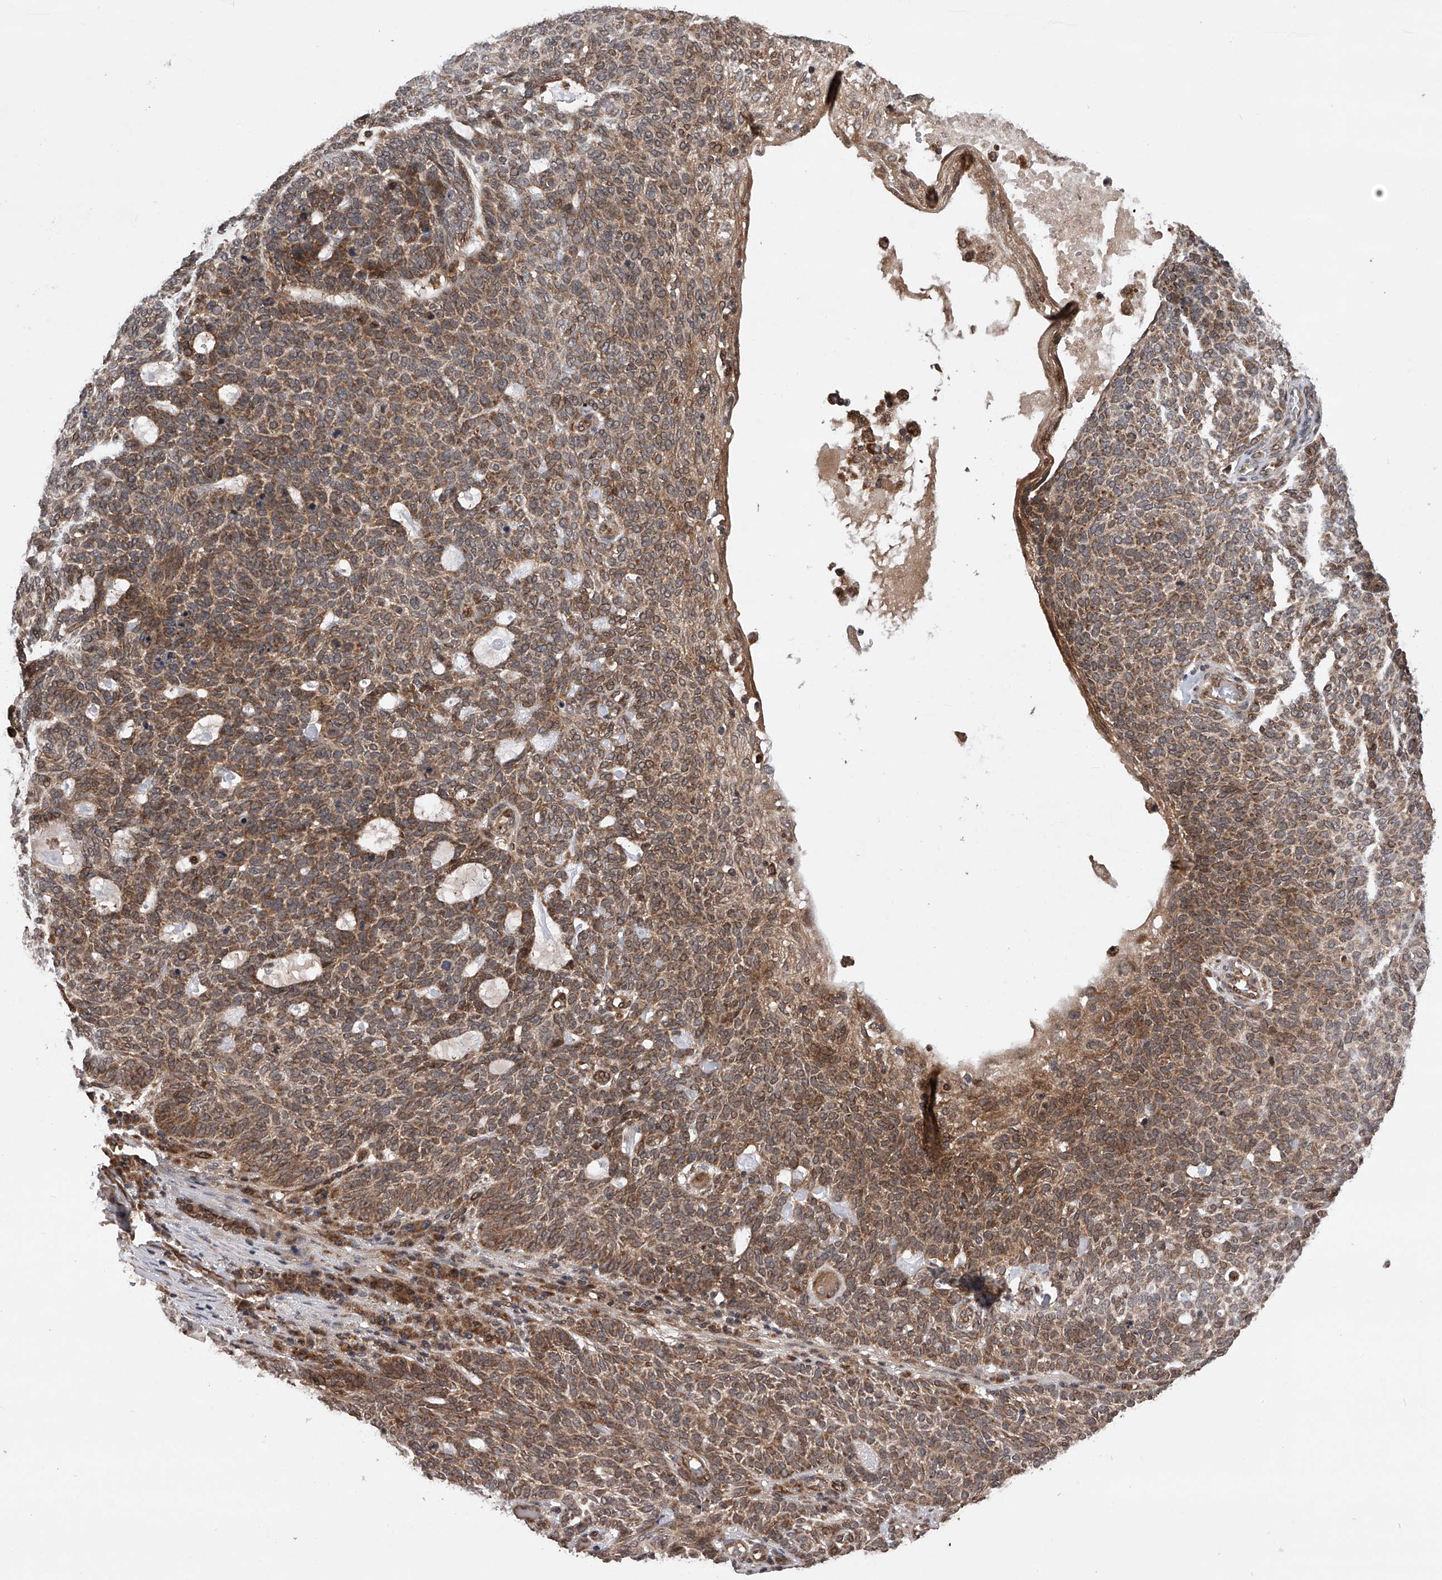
{"staining": {"intensity": "moderate", "quantity": ">75%", "location": "cytoplasmic/membranous"}, "tissue": "skin cancer", "cell_type": "Tumor cells", "image_type": "cancer", "snomed": [{"axis": "morphology", "description": "Squamous cell carcinoma, NOS"}, {"axis": "topography", "description": "Skin"}], "caption": "IHC micrograph of skin squamous cell carcinoma stained for a protein (brown), which demonstrates medium levels of moderate cytoplasmic/membranous staining in about >75% of tumor cells.", "gene": "MAP3K11", "patient": {"sex": "female", "age": 90}}